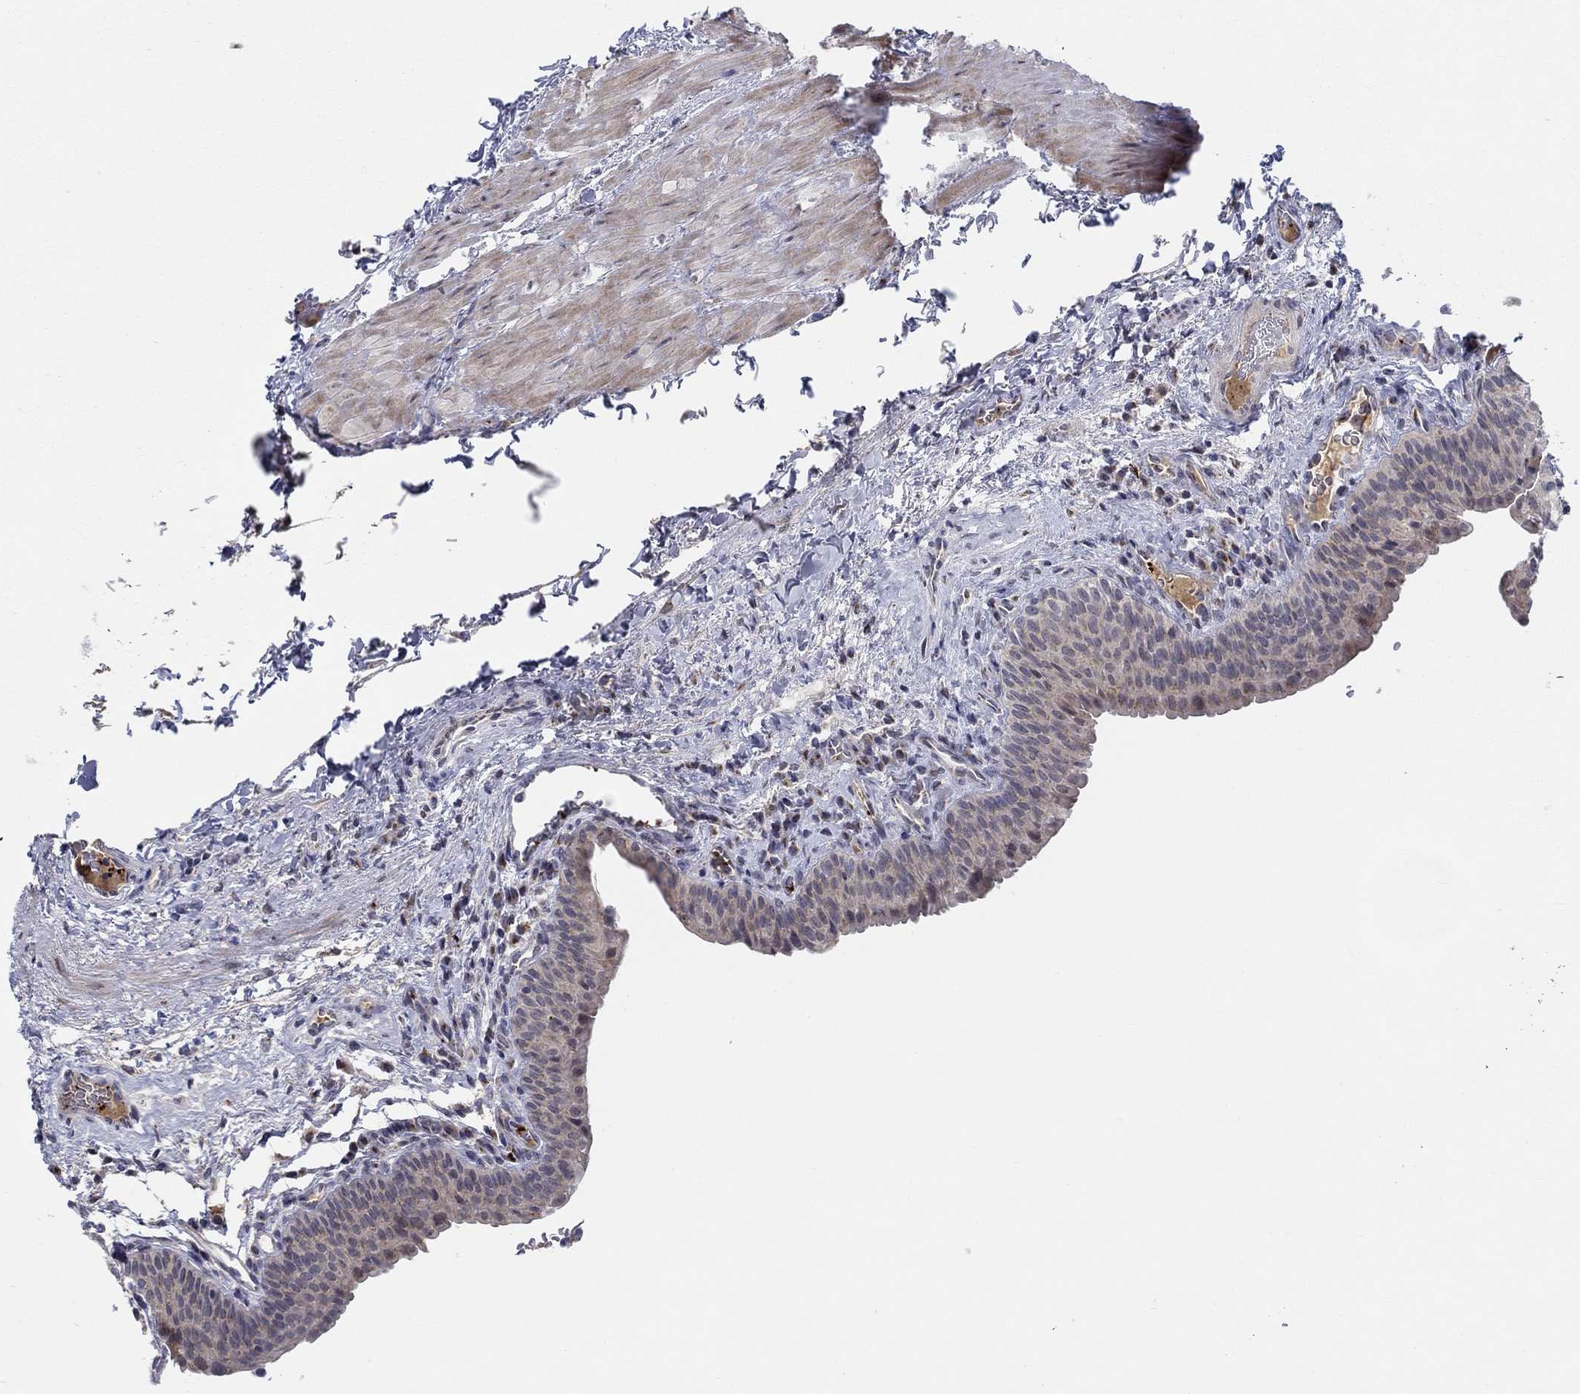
{"staining": {"intensity": "weak", "quantity": "<25%", "location": "cytoplasmic/membranous"}, "tissue": "urinary bladder", "cell_type": "Urothelial cells", "image_type": "normal", "snomed": [{"axis": "morphology", "description": "Normal tissue, NOS"}, {"axis": "topography", "description": "Urinary bladder"}], "caption": "High power microscopy micrograph of an immunohistochemistry (IHC) image of normal urinary bladder, revealing no significant expression in urothelial cells. (DAB immunohistochemistry visualized using brightfield microscopy, high magnification).", "gene": "ALOX12", "patient": {"sex": "male", "age": 66}}